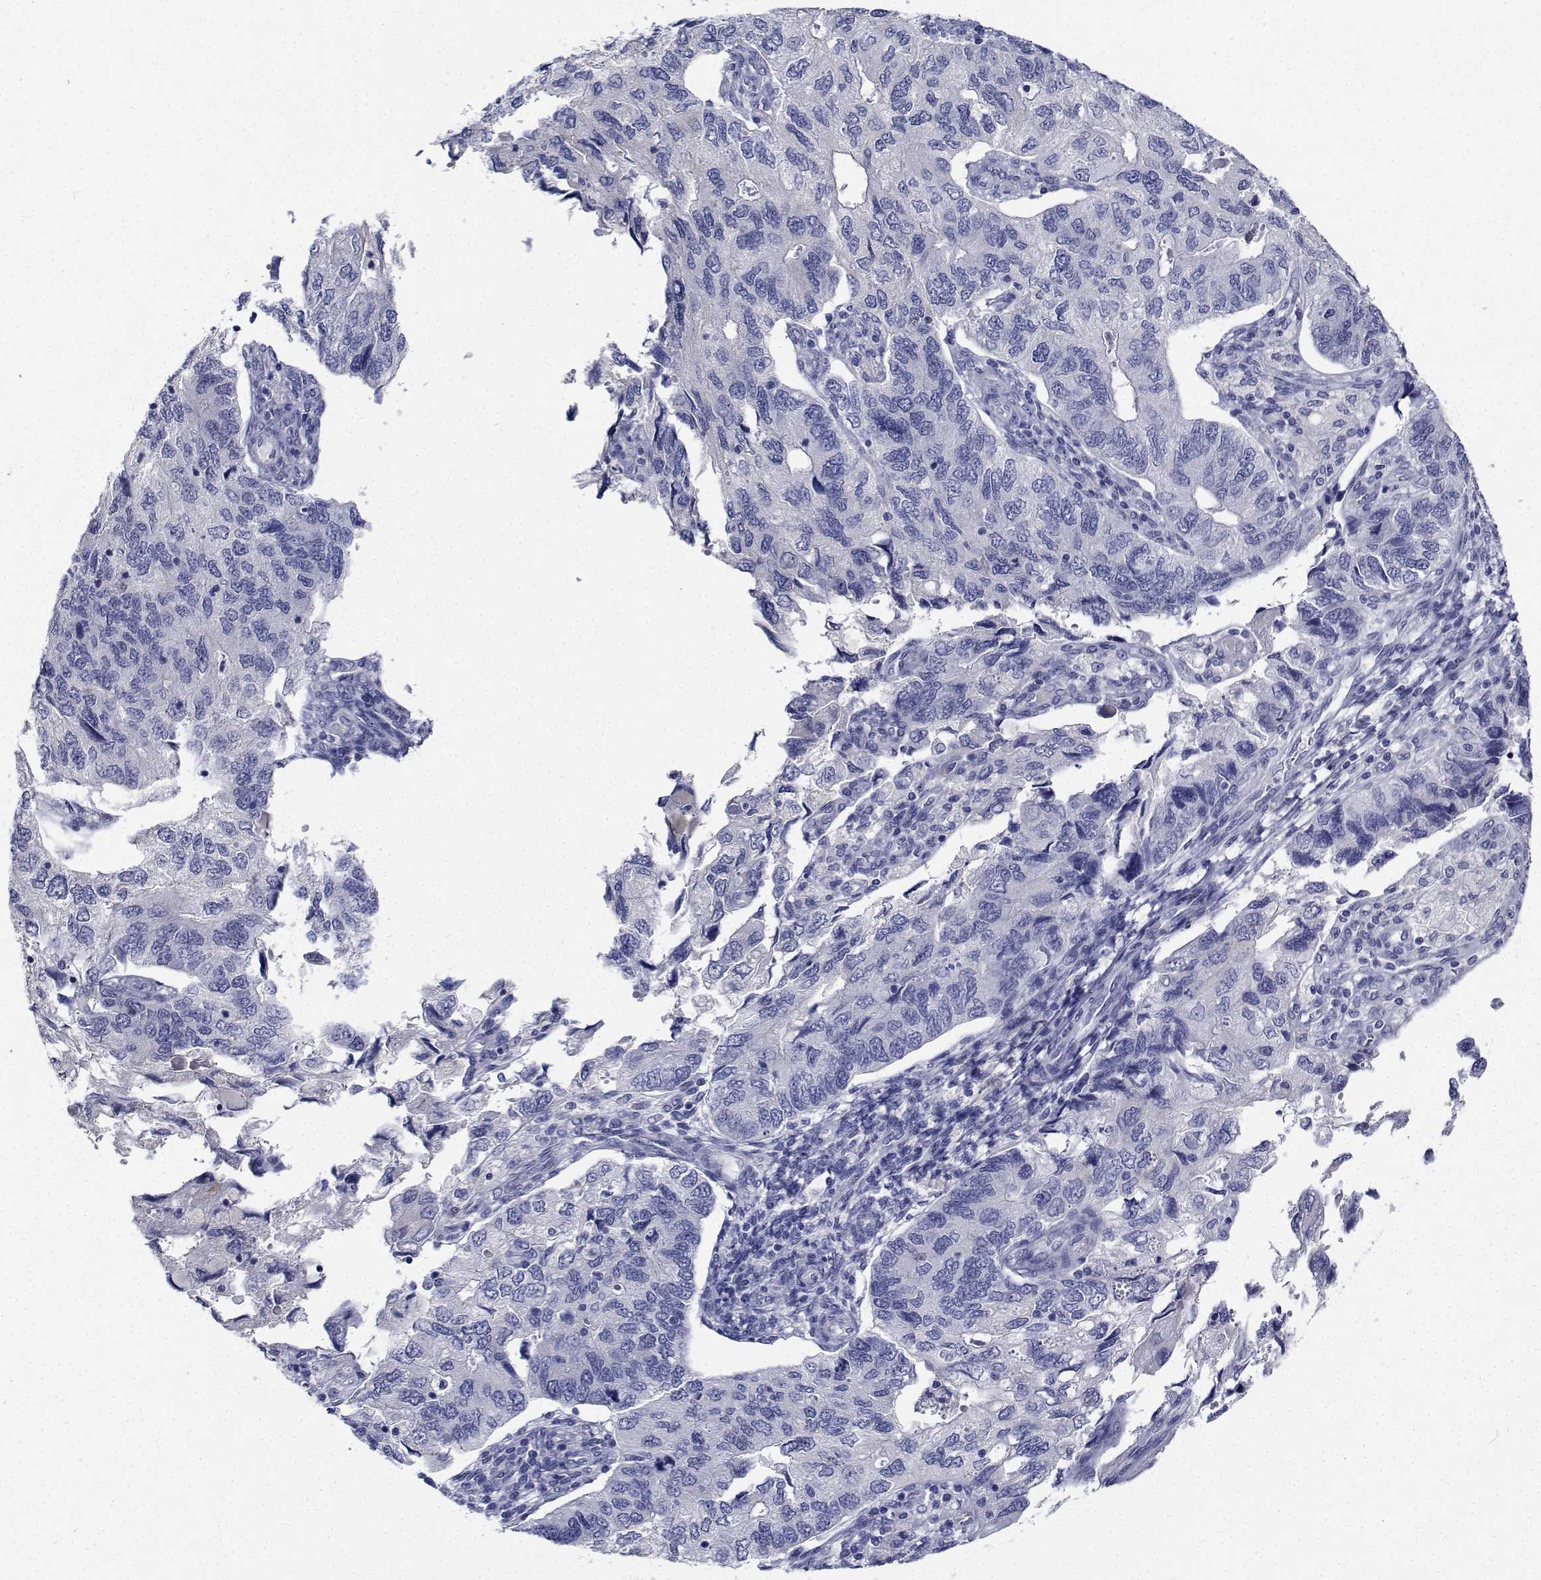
{"staining": {"intensity": "negative", "quantity": "none", "location": "none"}, "tissue": "endometrial cancer", "cell_type": "Tumor cells", "image_type": "cancer", "snomed": [{"axis": "morphology", "description": "Carcinoma, NOS"}, {"axis": "topography", "description": "Uterus"}], "caption": "A high-resolution histopathology image shows IHC staining of carcinoma (endometrial), which shows no significant staining in tumor cells.", "gene": "PLXNA4", "patient": {"sex": "female", "age": 76}}